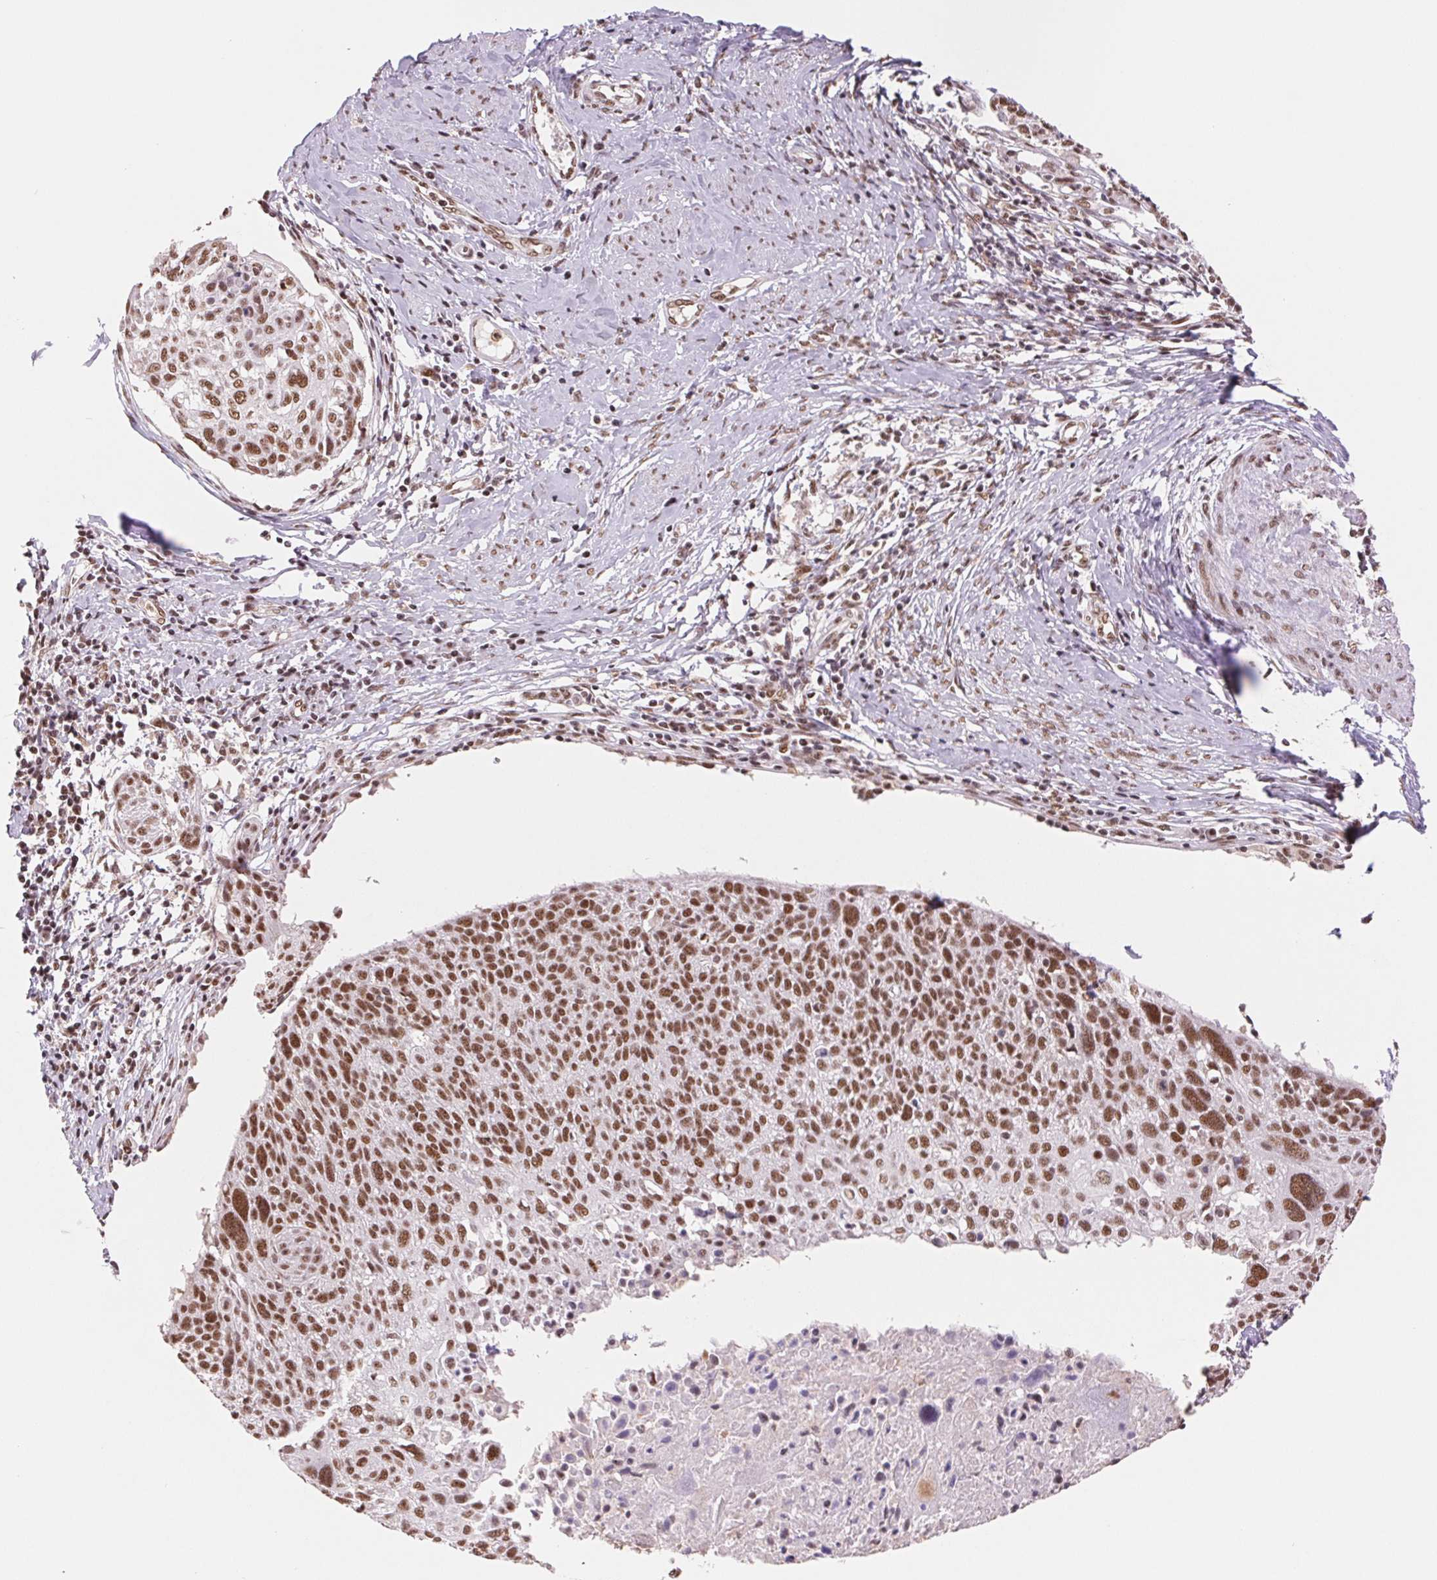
{"staining": {"intensity": "strong", "quantity": ">75%", "location": "nuclear"}, "tissue": "cervical cancer", "cell_type": "Tumor cells", "image_type": "cancer", "snomed": [{"axis": "morphology", "description": "Squamous cell carcinoma, NOS"}, {"axis": "topography", "description": "Cervix"}], "caption": "Human cervical cancer stained with a brown dye exhibits strong nuclear positive expression in approximately >75% of tumor cells.", "gene": "SREK1", "patient": {"sex": "female", "age": 49}}